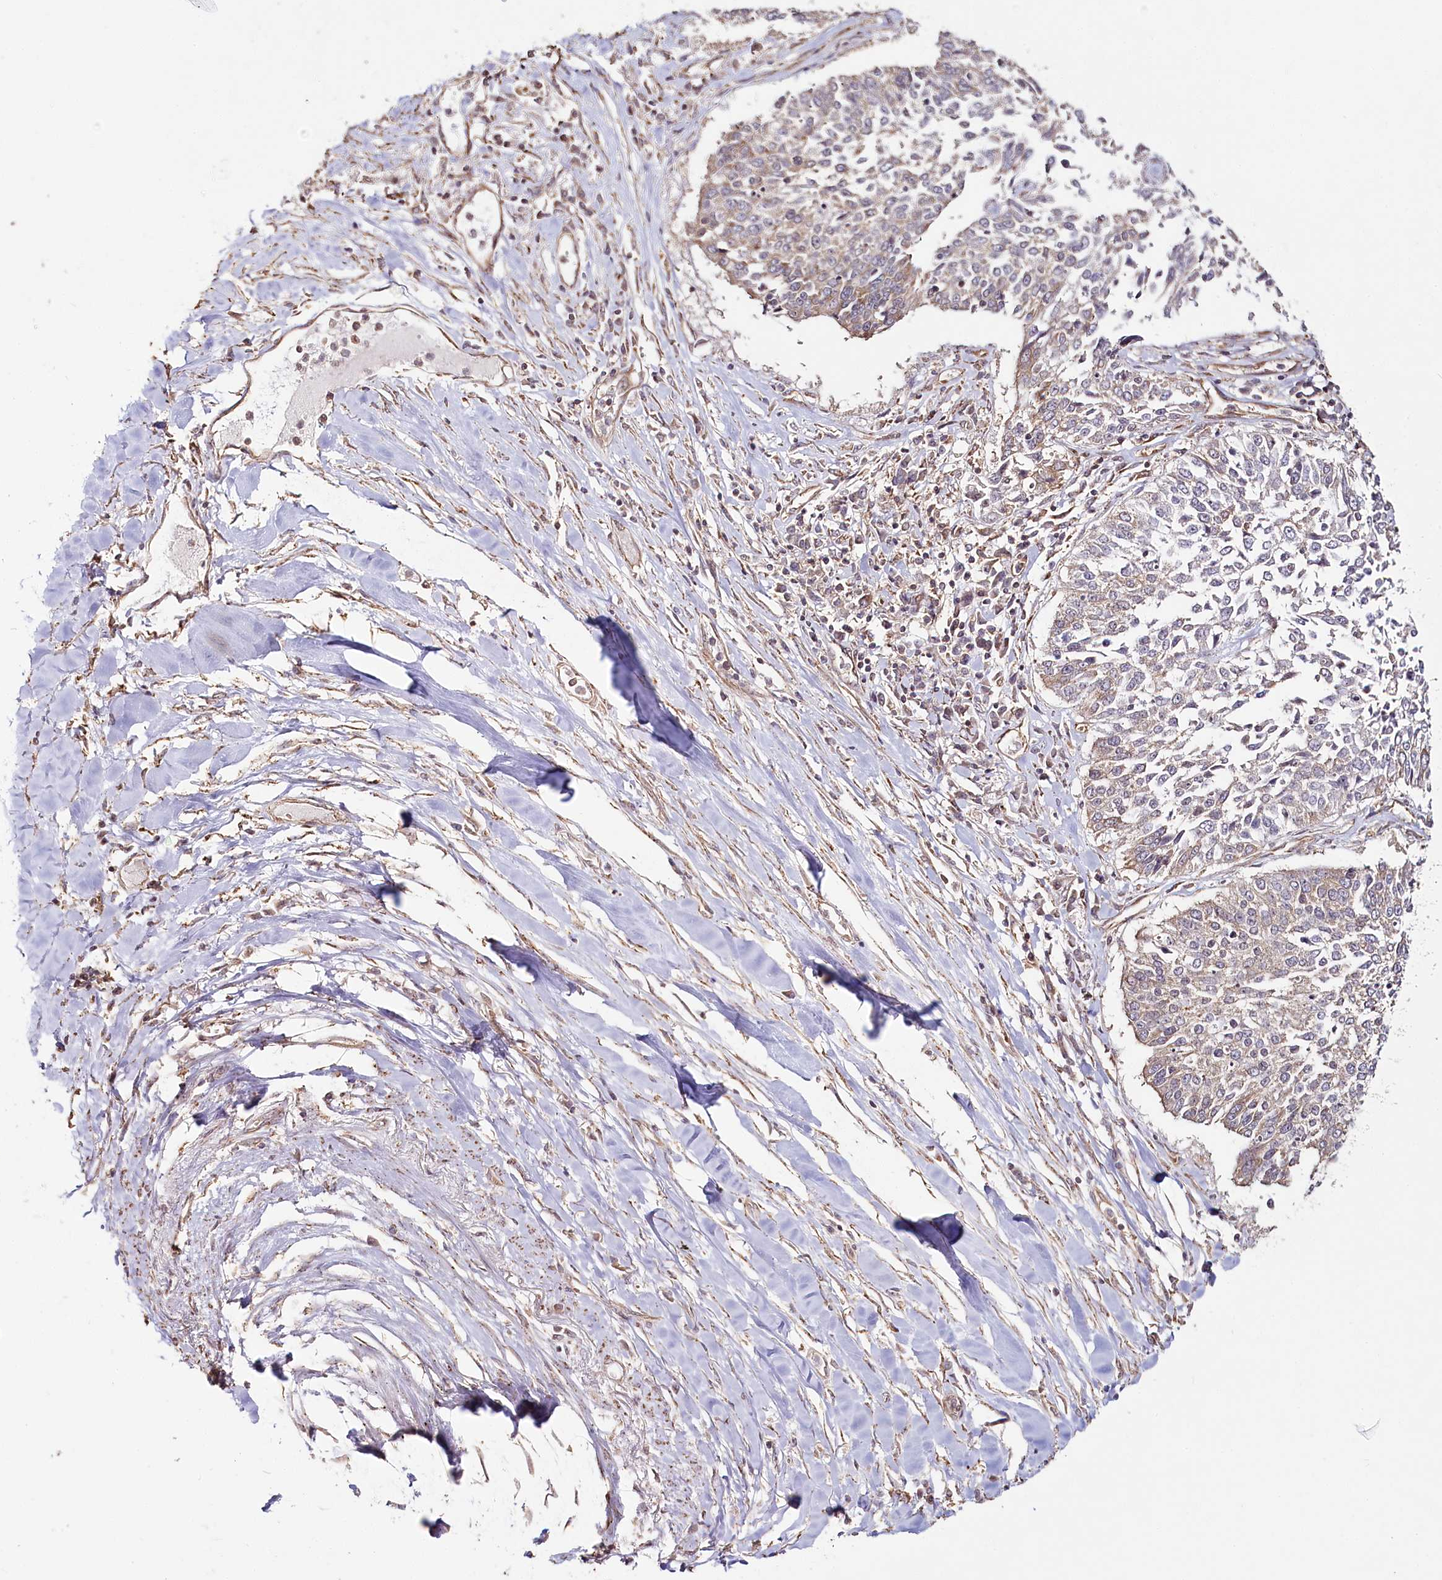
{"staining": {"intensity": "weak", "quantity": "<25%", "location": "cytoplasmic/membranous"}, "tissue": "lung cancer", "cell_type": "Tumor cells", "image_type": "cancer", "snomed": [{"axis": "morphology", "description": "Normal tissue, NOS"}, {"axis": "morphology", "description": "Squamous cell carcinoma, NOS"}, {"axis": "topography", "description": "Cartilage tissue"}, {"axis": "topography", "description": "Lung"}, {"axis": "topography", "description": "Peripheral nerve tissue"}], "caption": "Immunohistochemistry (IHC) of squamous cell carcinoma (lung) reveals no positivity in tumor cells.", "gene": "OTUD4", "patient": {"sex": "female", "age": 49}}